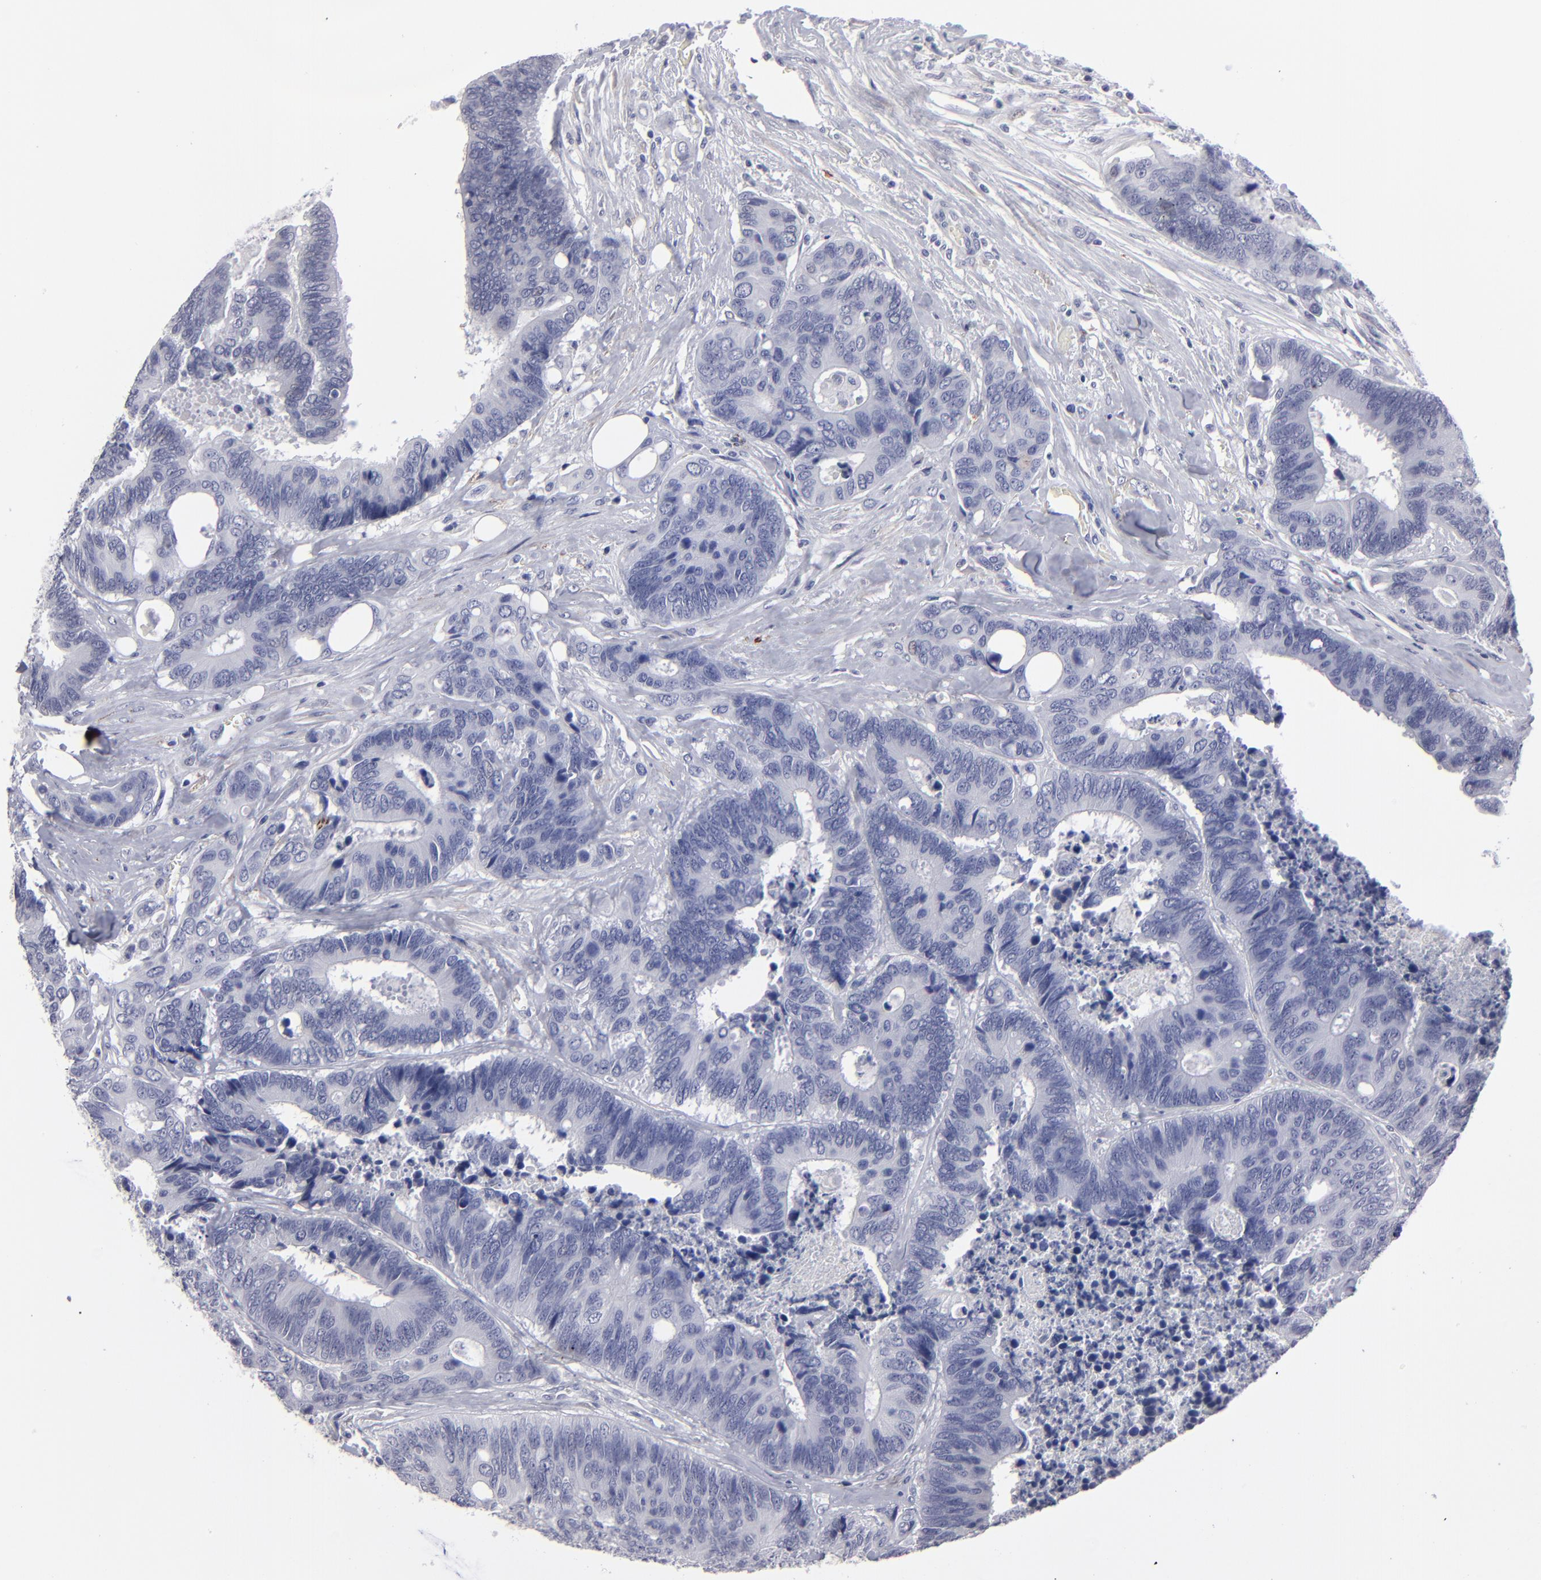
{"staining": {"intensity": "negative", "quantity": "none", "location": "none"}, "tissue": "colorectal cancer", "cell_type": "Tumor cells", "image_type": "cancer", "snomed": [{"axis": "morphology", "description": "Adenocarcinoma, NOS"}, {"axis": "topography", "description": "Rectum"}], "caption": "DAB (3,3'-diaminobenzidine) immunohistochemical staining of colorectal cancer shows no significant positivity in tumor cells. (Stains: DAB (3,3'-diaminobenzidine) immunohistochemistry (IHC) with hematoxylin counter stain, Microscopy: brightfield microscopy at high magnification).", "gene": "CADM3", "patient": {"sex": "male", "age": 55}}